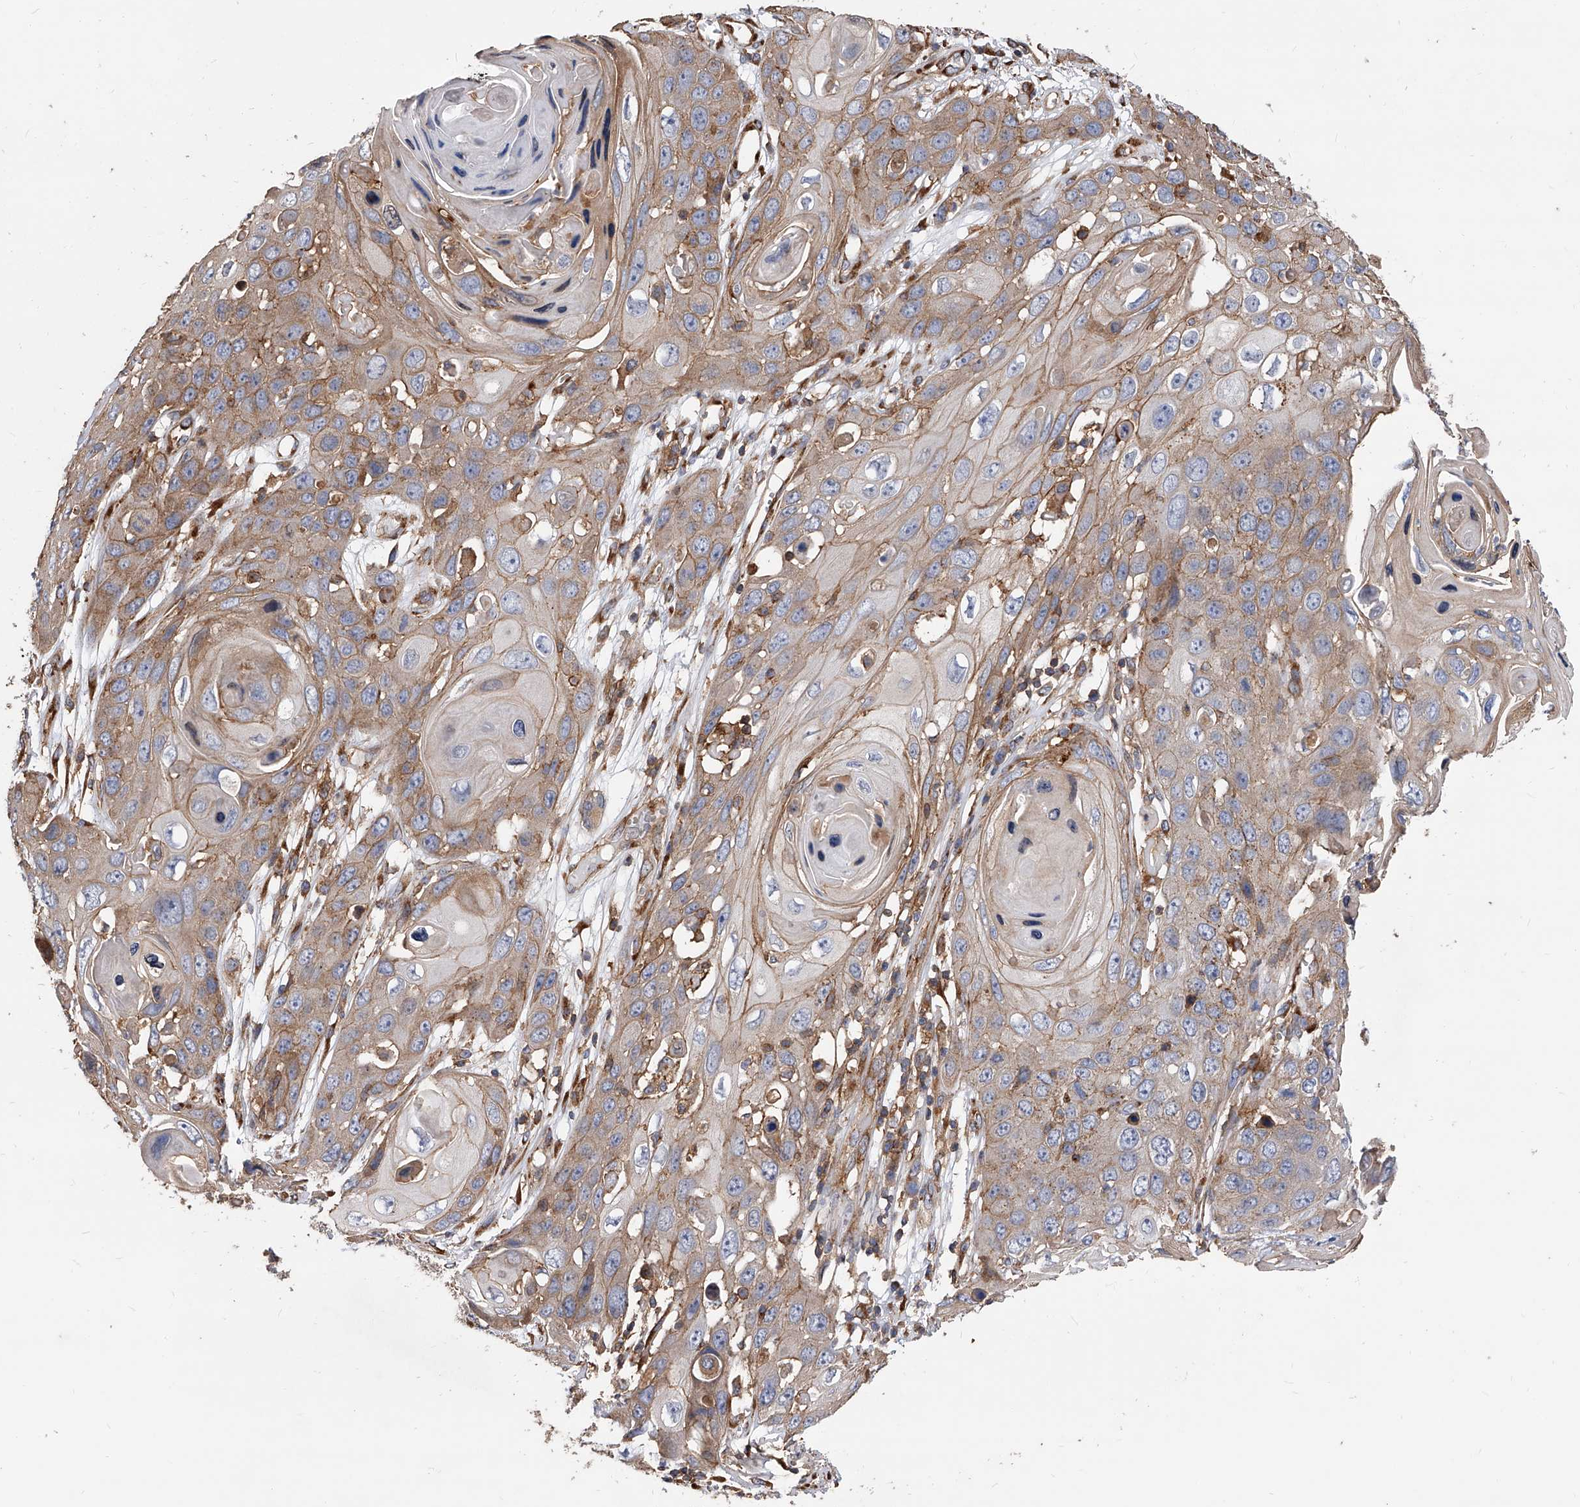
{"staining": {"intensity": "weak", "quantity": ">75%", "location": "cytoplasmic/membranous"}, "tissue": "skin cancer", "cell_type": "Tumor cells", "image_type": "cancer", "snomed": [{"axis": "morphology", "description": "Squamous cell carcinoma, NOS"}, {"axis": "topography", "description": "Skin"}], "caption": "Immunohistochemical staining of human skin cancer reveals low levels of weak cytoplasmic/membranous positivity in about >75% of tumor cells. Immunohistochemistry (ihc) stains the protein of interest in brown and the nuclei are stained blue.", "gene": "PISD", "patient": {"sex": "male", "age": 55}}